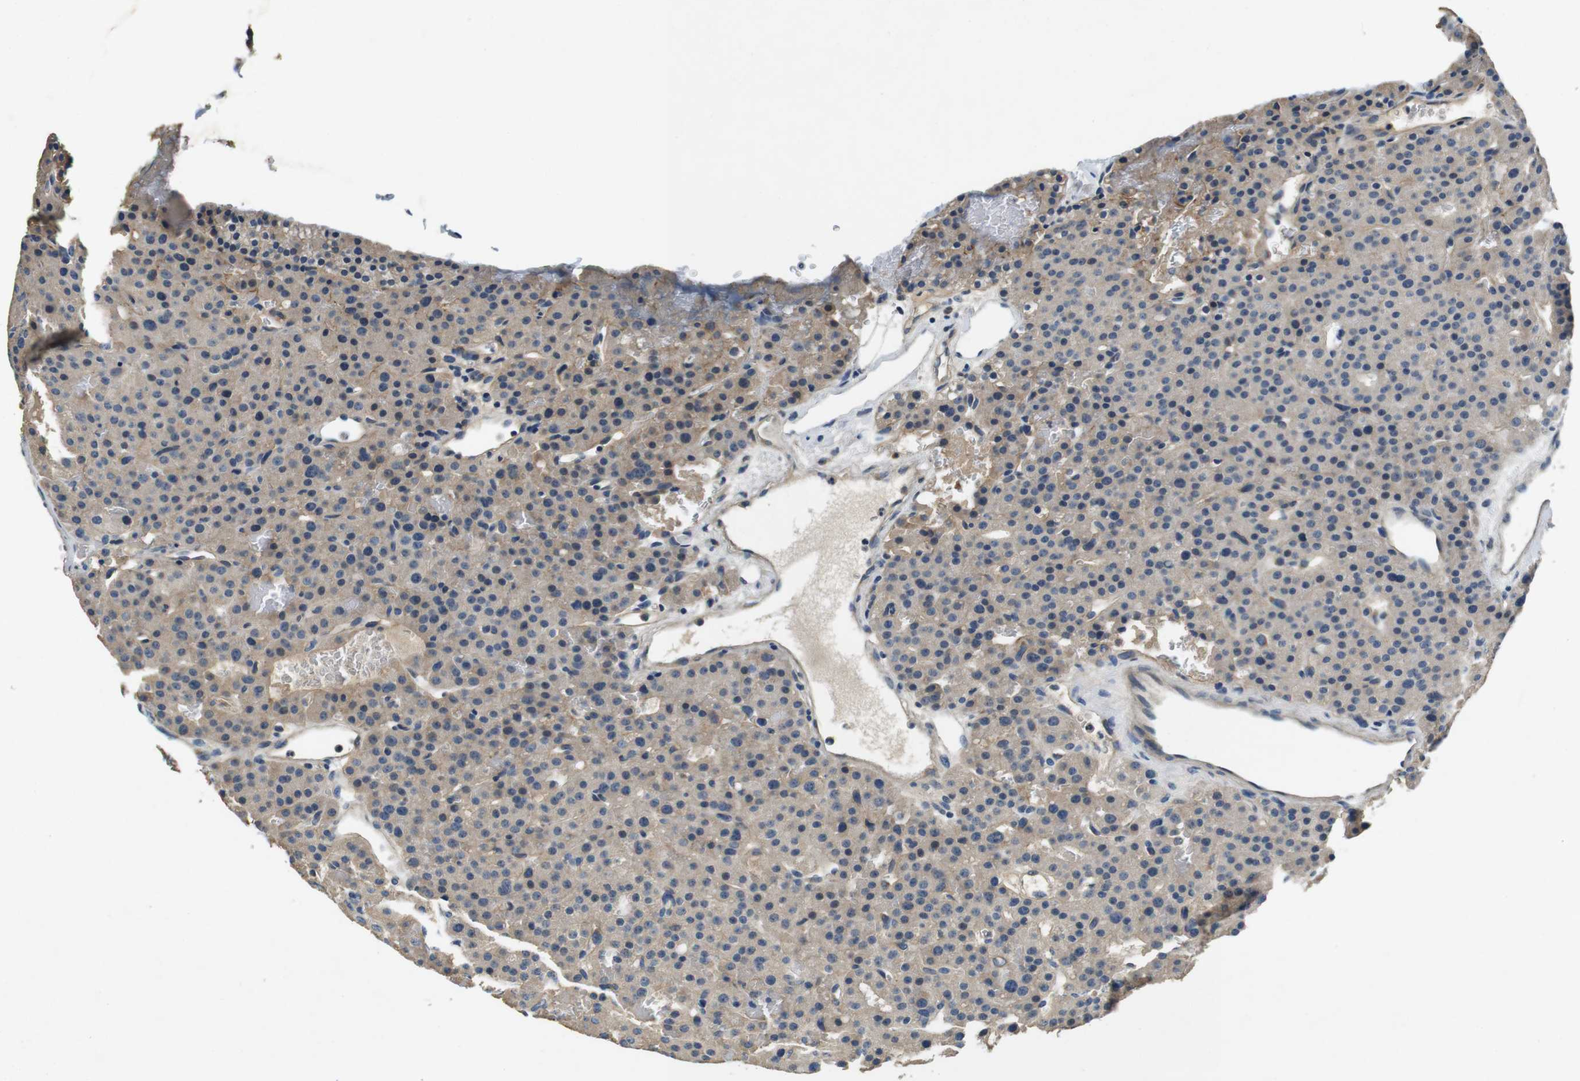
{"staining": {"intensity": "weak", "quantity": ">75%", "location": "cytoplasmic/membranous"}, "tissue": "parathyroid gland", "cell_type": "Glandular cells", "image_type": "normal", "snomed": [{"axis": "morphology", "description": "Normal tissue, NOS"}, {"axis": "morphology", "description": "Adenoma, NOS"}, {"axis": "topography", "description": "Parathyroid gland"}], "caption": "A histopathology image of parathyroid gland stained for a protein exhibits weak cytoplasmic/membranous brown staining in glandular cells. (brown staining indicates protein expression, while blue staining denotes nuclei).", "gene": "DTNA", "patient": {"sex": "female", "age": 81}}